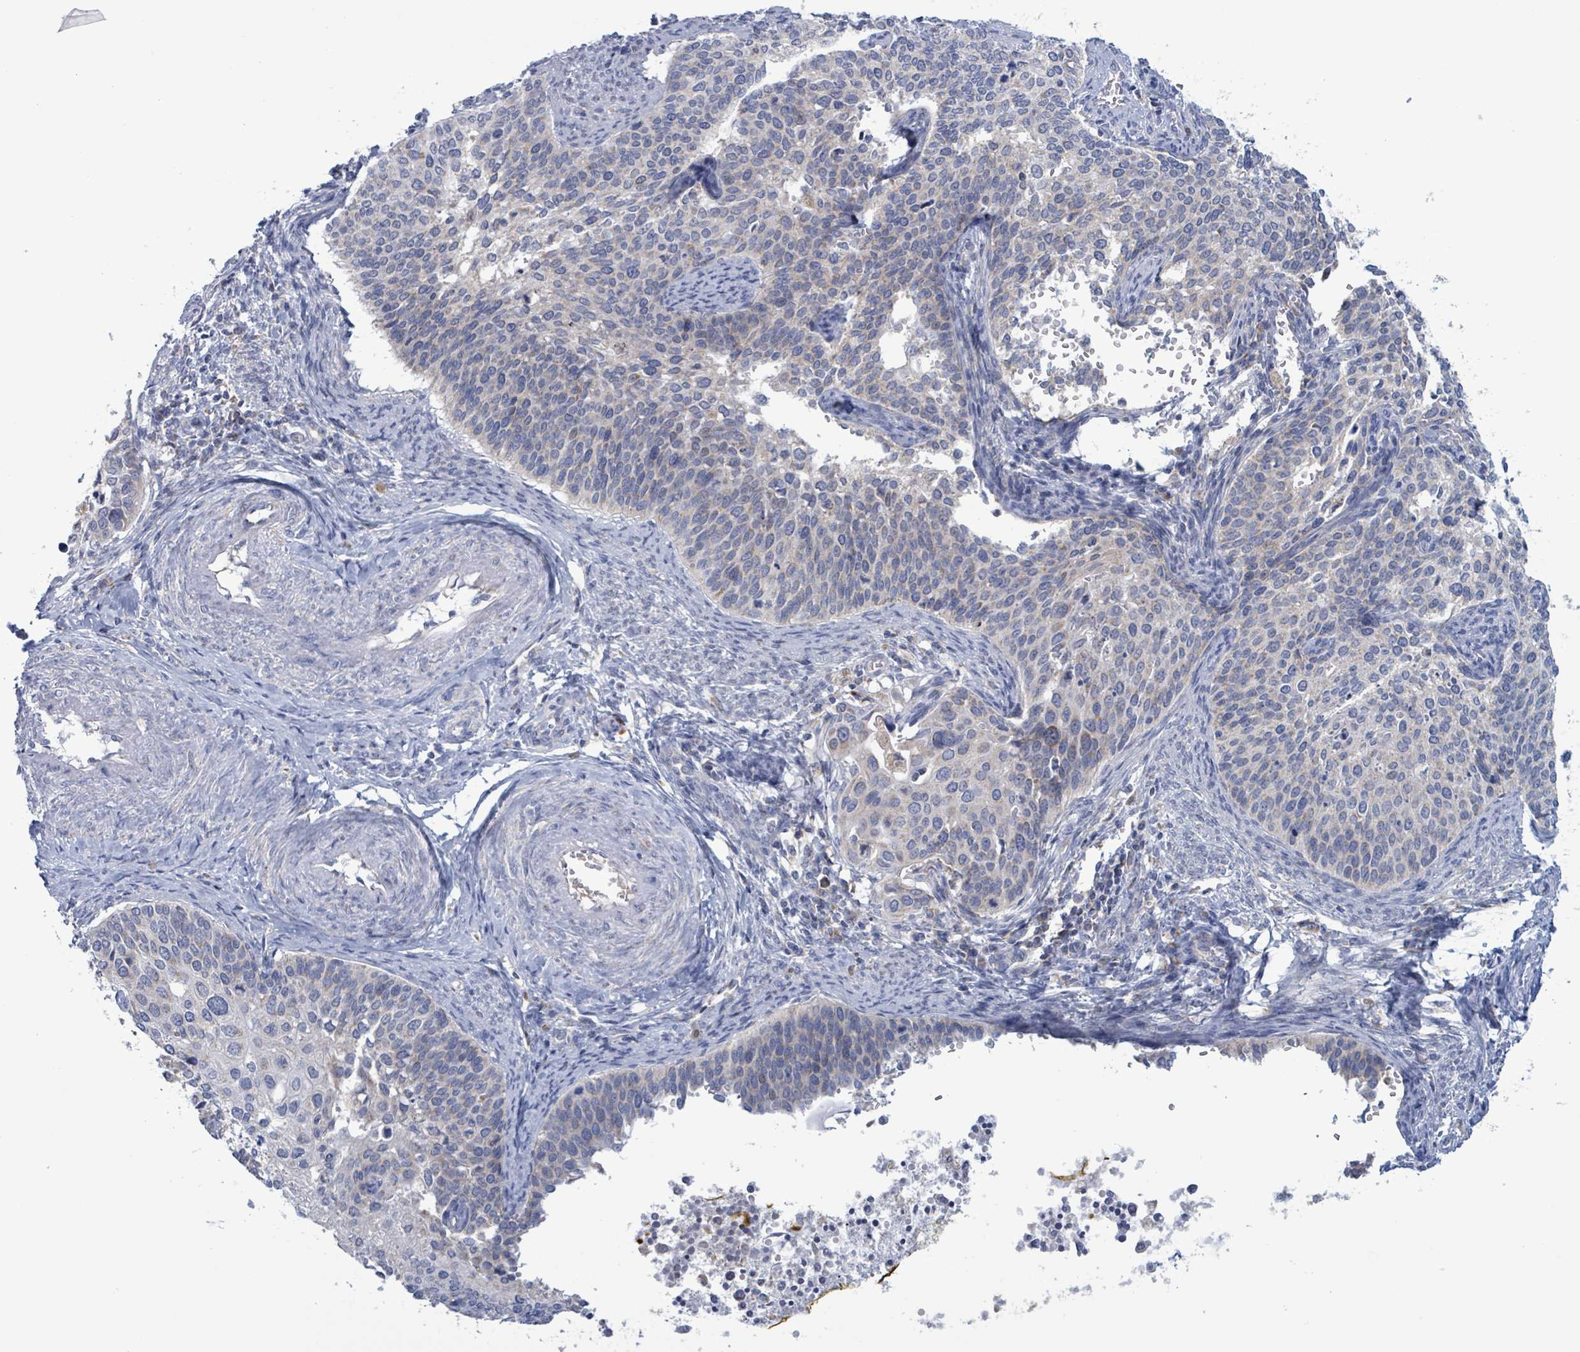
{"staining": {"intensity": "negative", "quantity": "none", "location": "none"}, "tissue": "cervical cancer", "cell_type": "Tumor cells", "image_type": "cancer", "snomed": [{"axis": "morphology", "description": "Squamous cell carcinoma, NOS"}, {"axis": "topography", "description": "Cervix"}], "caption": "The image demonstrates no significant positivity in tumor cells of cervical cancer (squamous cell carcinoma).", "gene": "AKR1C4", "patient": {"sex": "female", "age": 44}}